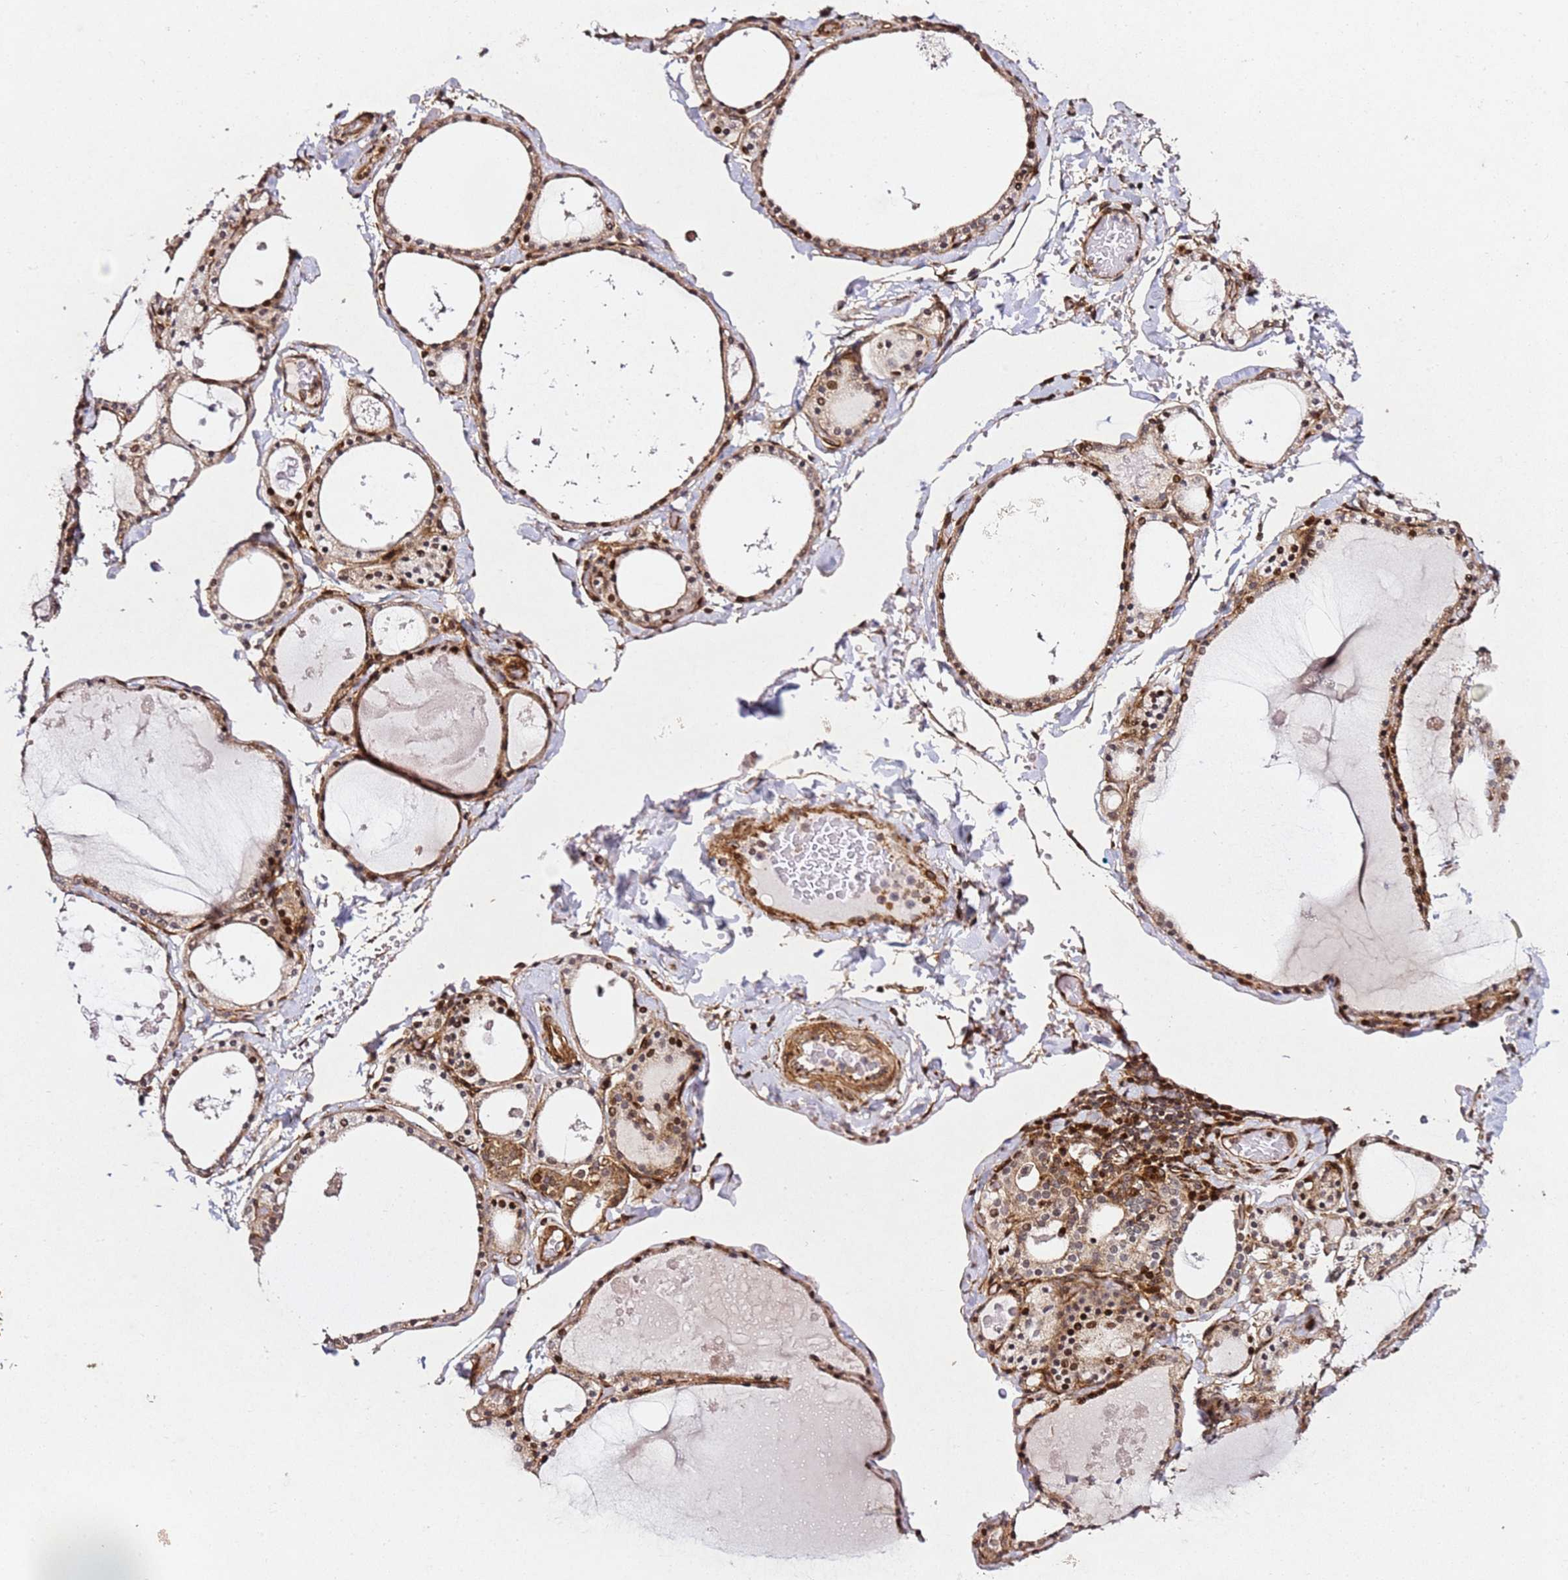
{"staining": {"intensity": "moderate", "quantity": ">75%", "location": "cytoplasmic/membranous,nuclear"}, "tissue": "thyroid gland", "cell_type": "Glandular cells", "image_type": "normal", "snomed": [{"axis": "morphology", "description": "Normal tissue, NOS"}, {"axis": "topography", "description": "Thyroid gland"}], "caption": "DAB immunohistochemical staining of benign human thyroid gland demonstrates moderate cytoplasmic/membranous,nuclear protein positivity in approximately >75% of glandular cells.", "gene": "ZNF296", "patient": {"sex": "male", "age": 56}}